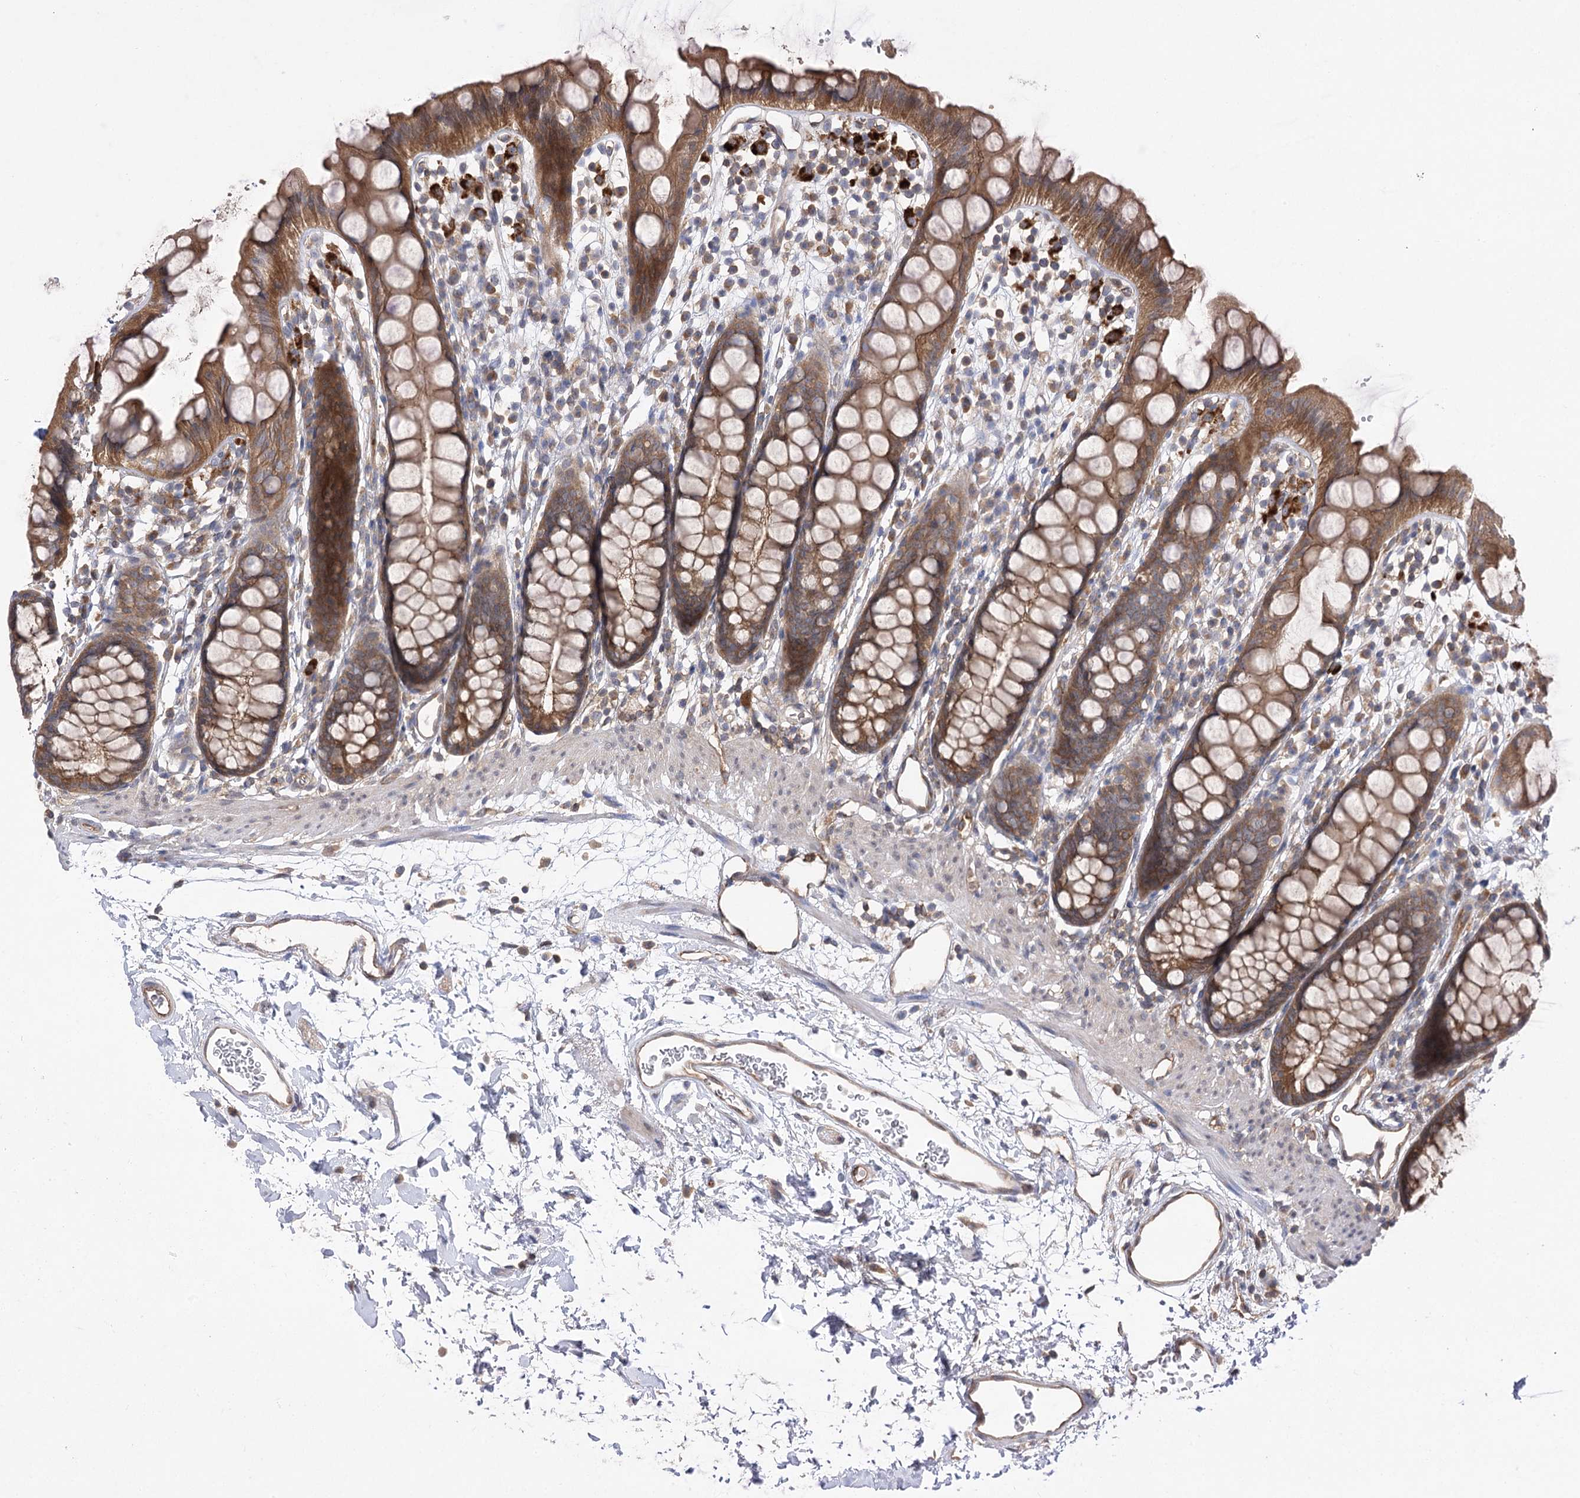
{"staining": {"intensity": "strong", "quantity": ">75%", "location": "cytoplasmic/membranous"}, "tissue": "rectum", "cell_type": "Glandular cells", "image_type": "normal", "snomed": [{"axis": "morphology", "description": "Normal tissue, NOS"}, {"axis": "topography", "description": "Rectum"}], "caption": "Immunohistochemistry (DAB (3,3'-diaminobenzidine)) staining of normal human rectum exhibits strong cytoplasmic/membranous protein positivity in approximately >75% of glandular cells. (IHC, brightfield microscopy, high magnification).", "gene": "BCR", "patient": {"sex": "female", "age": 65}}